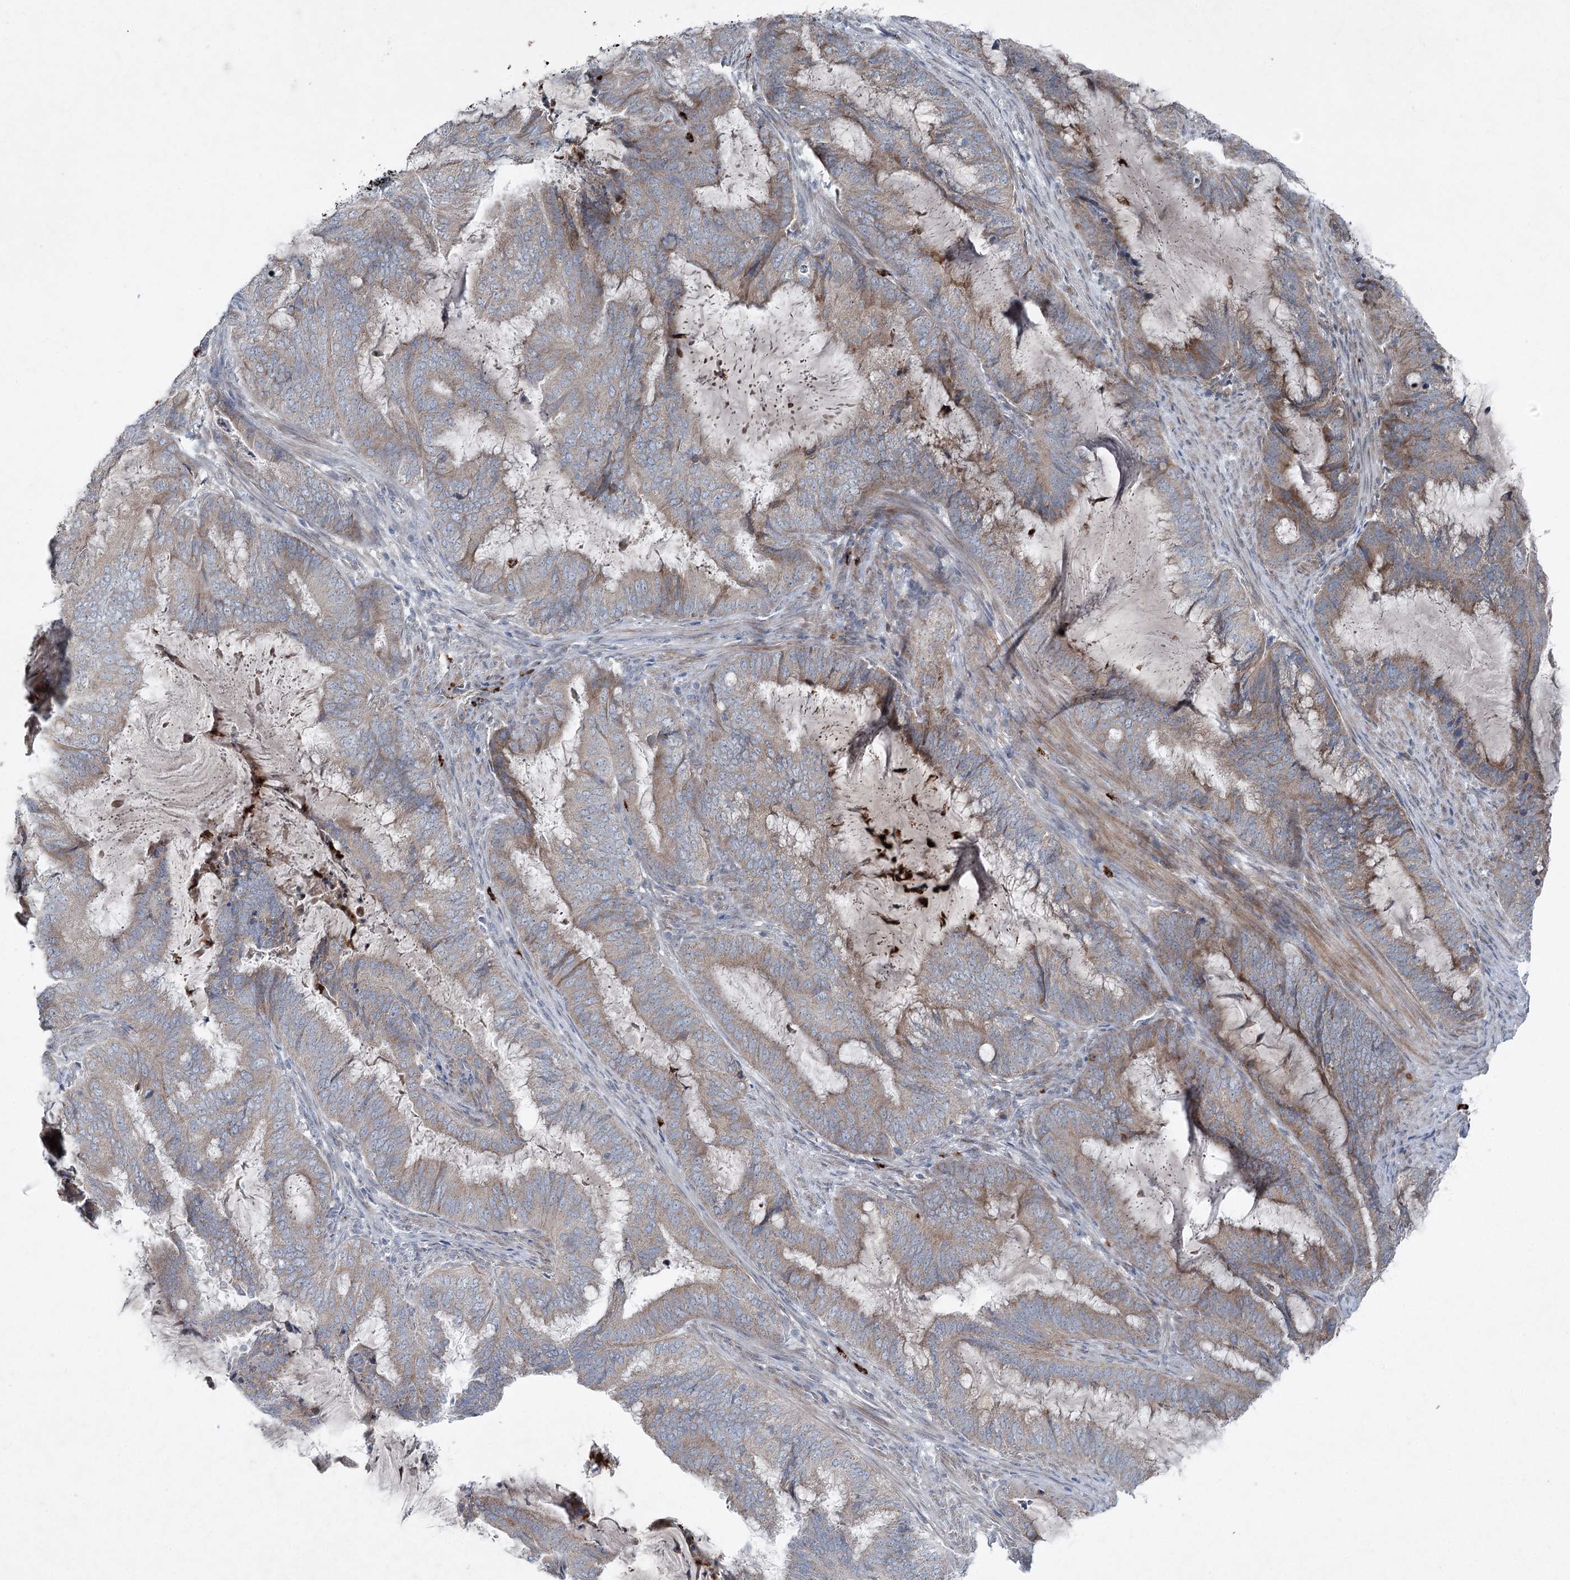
{"staining": {"intensity": "weak", "quantity": "25%-75%", "location": "cytoplasmic/membranous"}, "tissue": "endometrial cancer", "cell_type": "Tumor cells", "image_type": "cancer", "snomed": [{"axis": "morphology", "description": "Adenocarcinoma, NOS"}, {"axis": "topography", "description": "Endometrium"}], "caption": "Immunohistochemistry (IHC) micrograph of endometrial adenocarcinoma stained for a protein (brown), which displays low levels of weak cytoplasmic/membranous expression in about 25%-75% of tumor cells.", "gene": "PLA2G12A", "patient": {"sex": "female", "age": 51}}